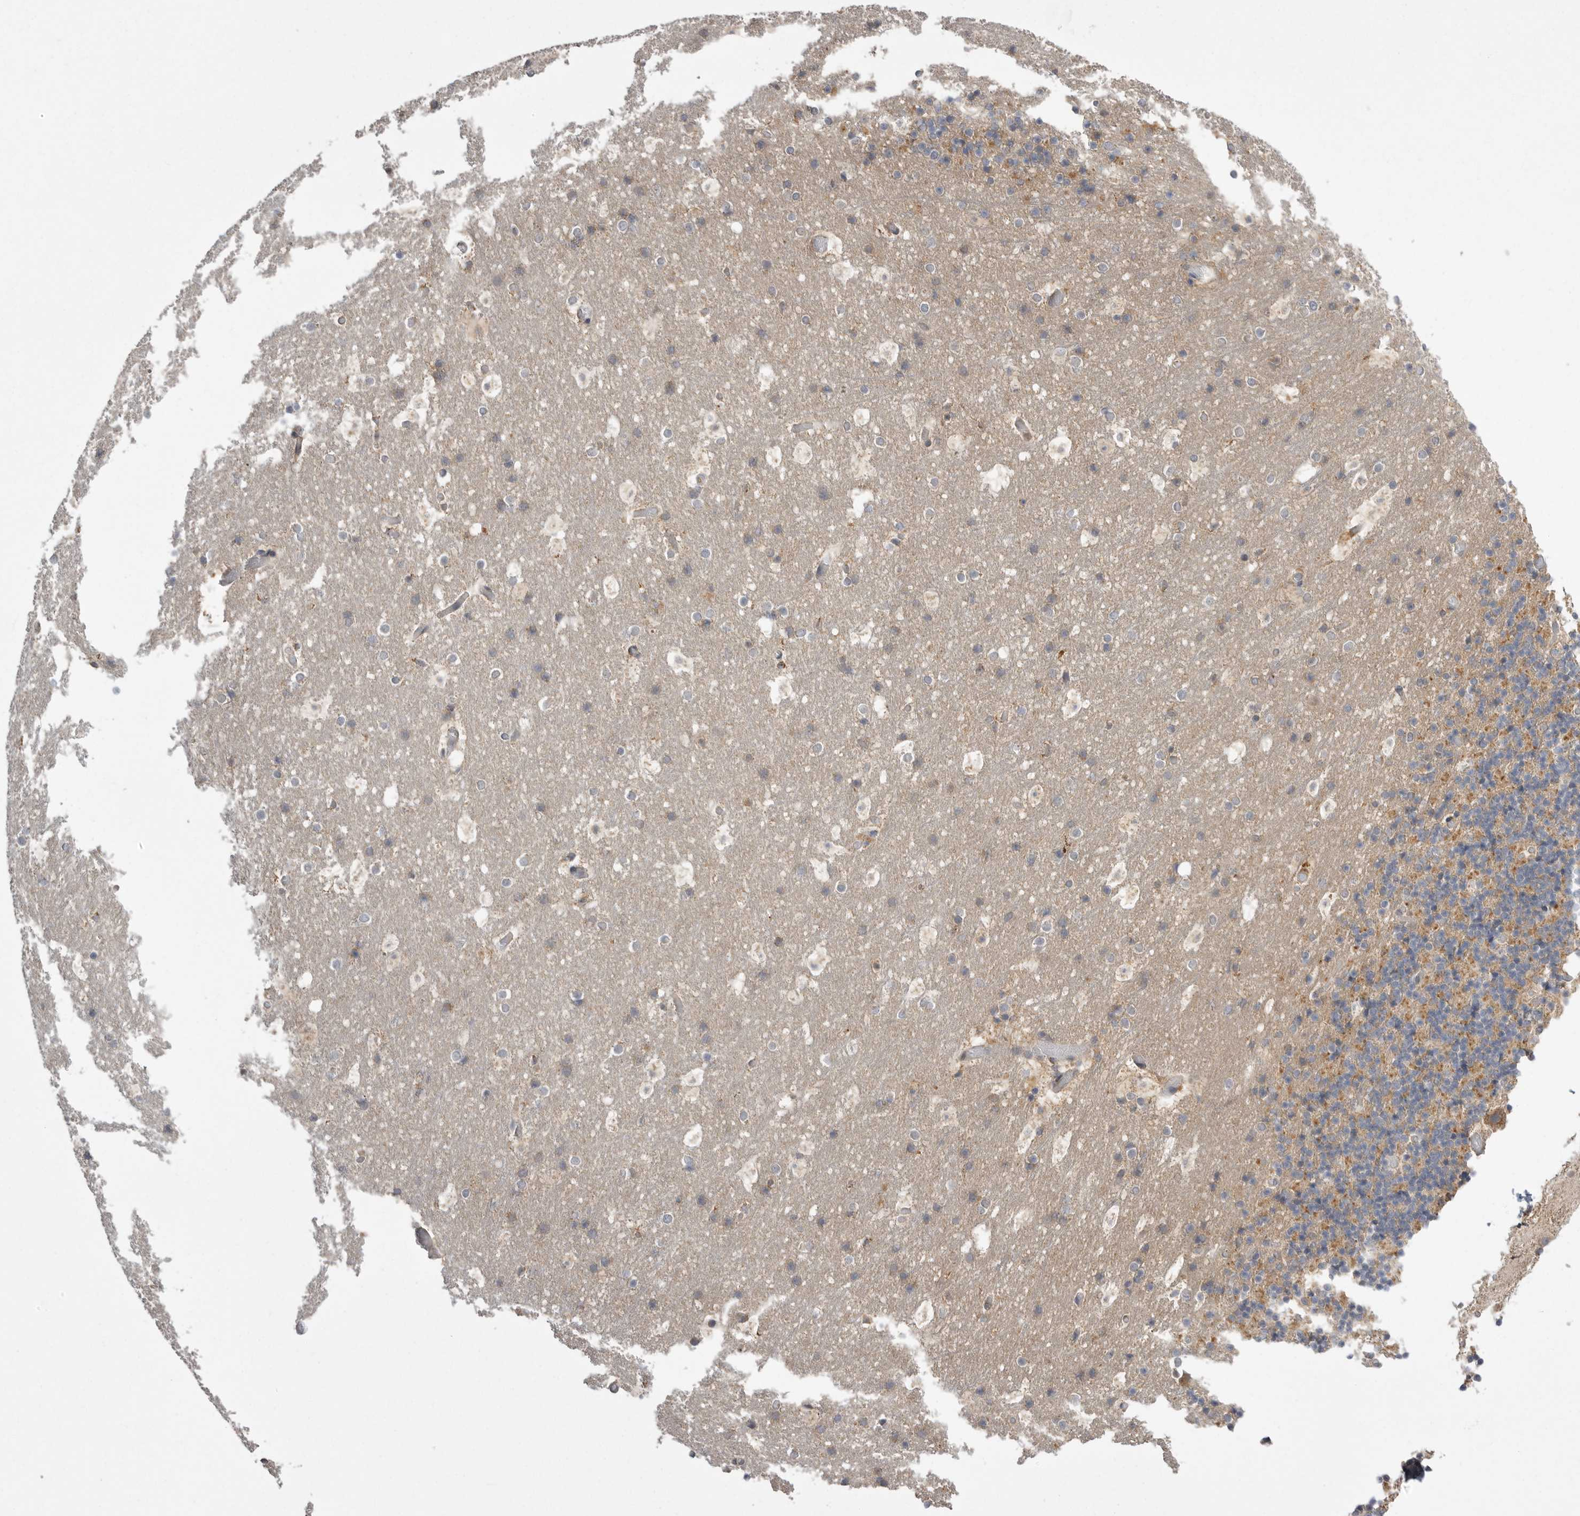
{"staining": {"intensity": "weak", "quantity": "25%-75%", "location": "cytoplasmic/membranous"}, "tissue": "cerebellum", "cell_type": "Cells in granular layer", "image_type": "normal", "snomed": [{"axis": "morphology", "description": "Normal tissue, NOS"}, {"axis": "topography", "description": "Cerebellum"}], "caption": "An immunohistochemistry histopathology image of benign tissue is shown. Protein staining in brown labels weak cytoplasmic/membranous positivity in cerebellum within cells in granular layer.", "gene": "KYAT3", "patient": {"sex": "male", "age": 57}}